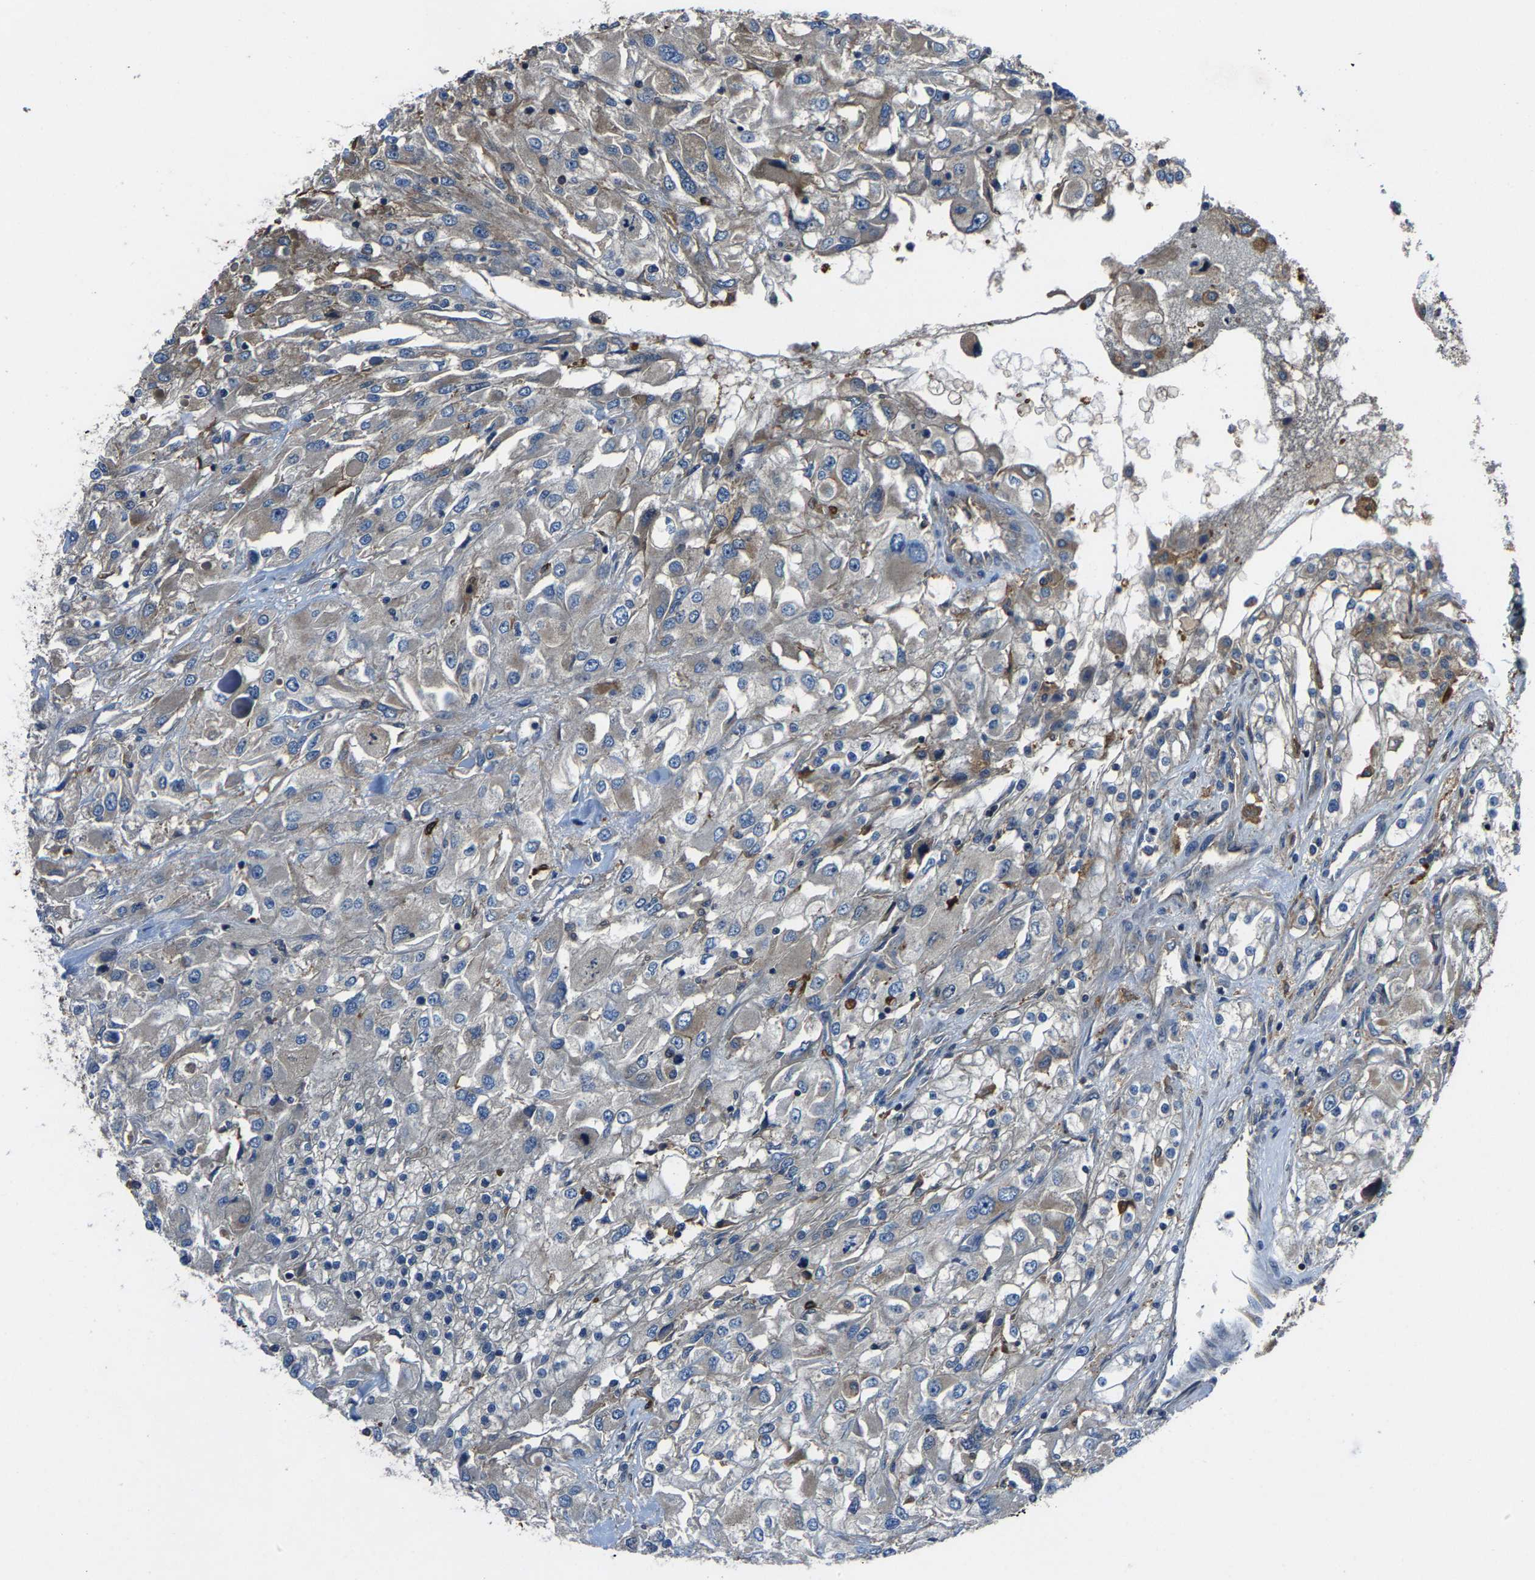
{"staining": {"intensity": "weak", "quantity": "<25%", "location": "cytoplasmic/membranous"}, "tissue": "renal cancer", "cell_type": "Tumor cells", "image_type": "cancer", "snomed": [{"axis": "morphology", "description": "Adenocarcinoma, NOS"}, {"axis": "topography", "description": "Kidney"}], "caption": "Protein analysis of adenocarcinoma (renal) exhibits no significant positivity in tumor cells.", "gene": "AGBL3", "patient": {"sex": "female", "age": 52}}